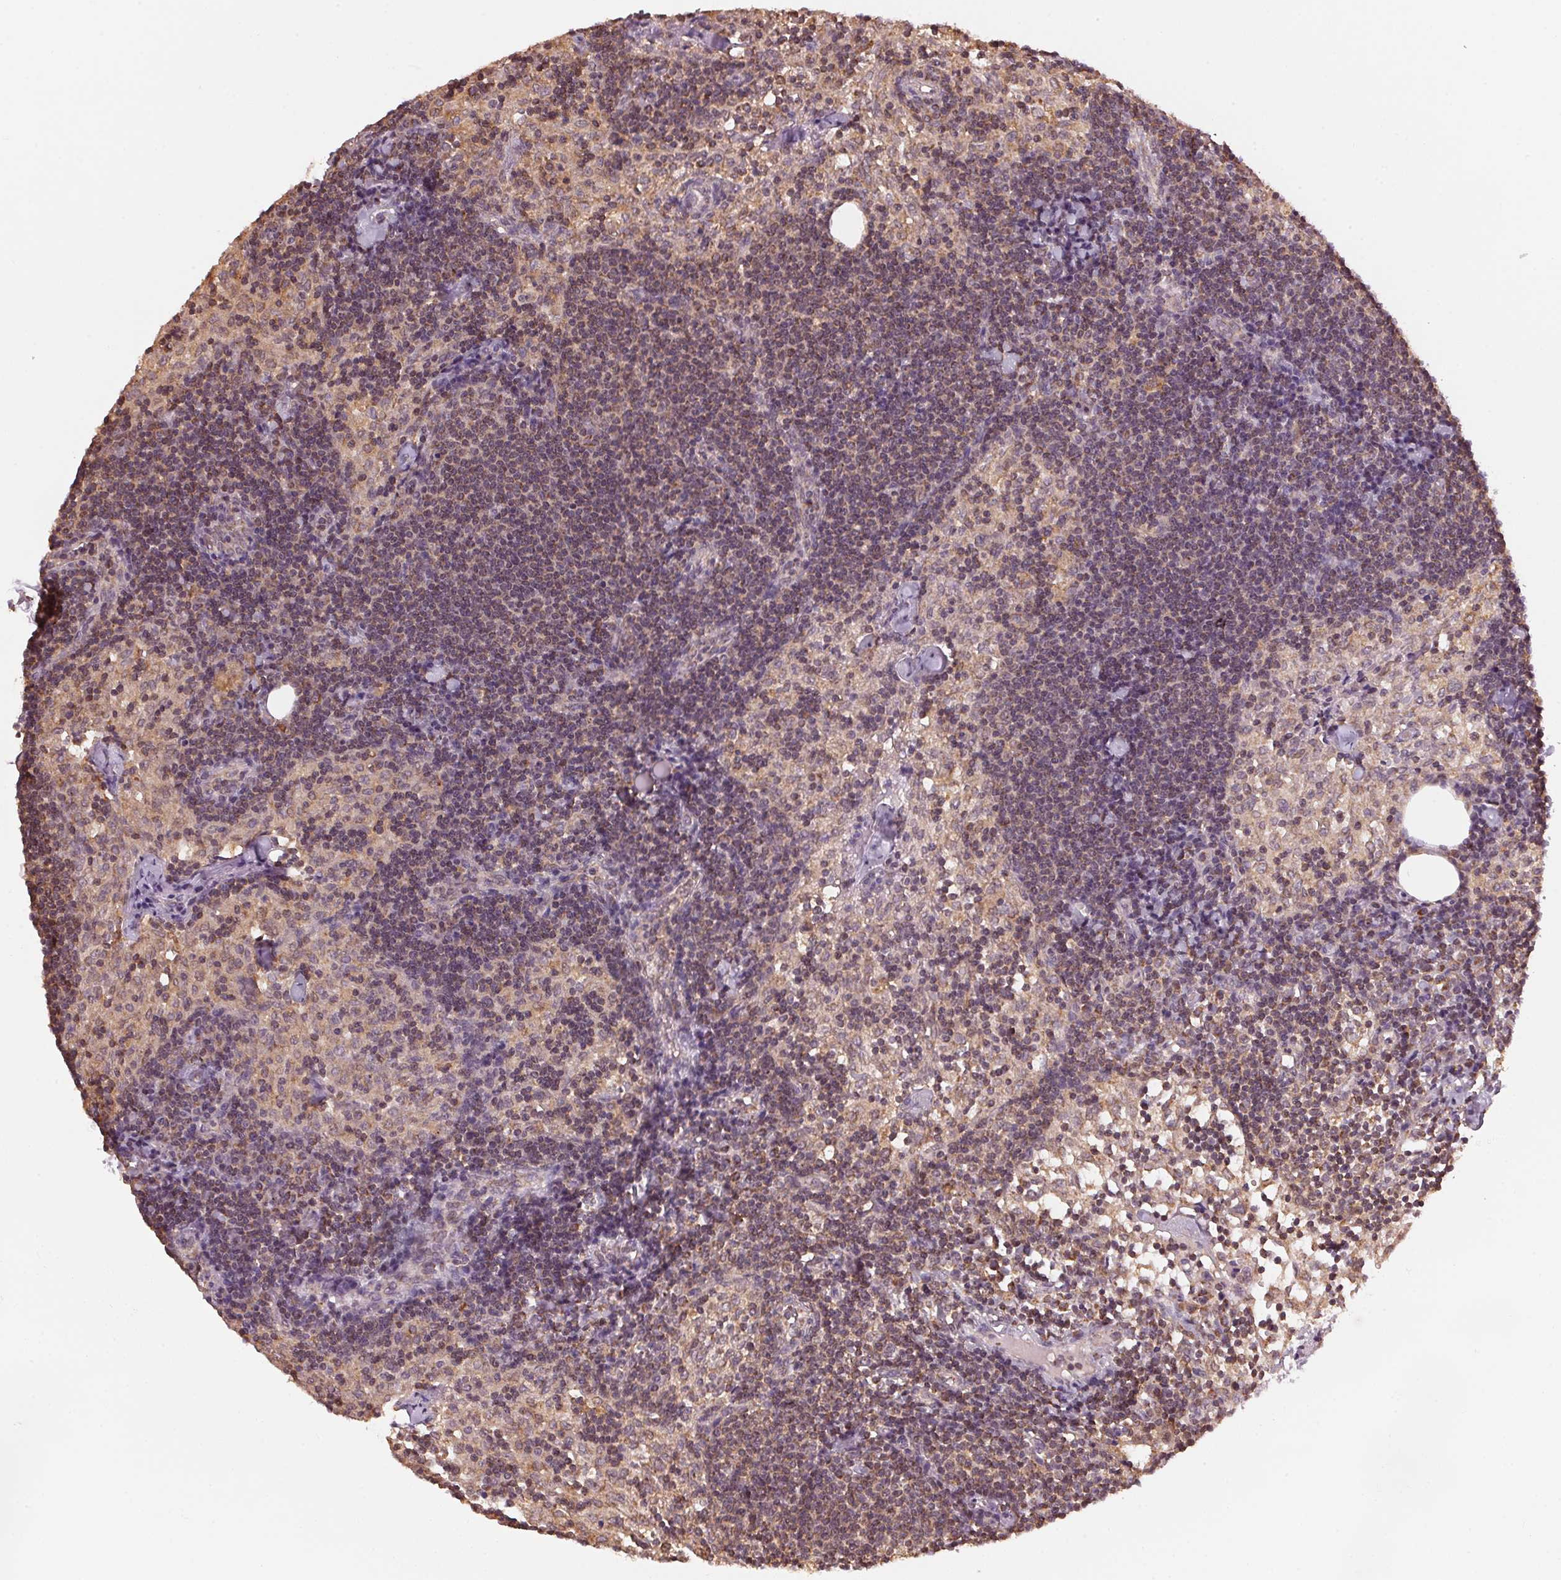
{"staining": {"intensity": "moderate", "quantity": ">75%", "location": "cytoplasmic/membranous"}, "tissue": "lymph node", "cell_type": "Germinal center cells", "image_type": "normal", "snomed": [{"axis": "morphology", "description": "Normal tissue, NOS"}, {"axis": "topography", "description": "Lymph node"}], "caption": "The photomicrograph demonstrates immunohistochemical staining of benign lymph node. There is moderate cytoplasmic/membranous staining is seen in about >75% of germinal center cells. The protein of interest is shown in brown color, while the nuclei are stained blue.", "gene": "ARHGAP6", "patient": {"sex": "female", "age": 69}}